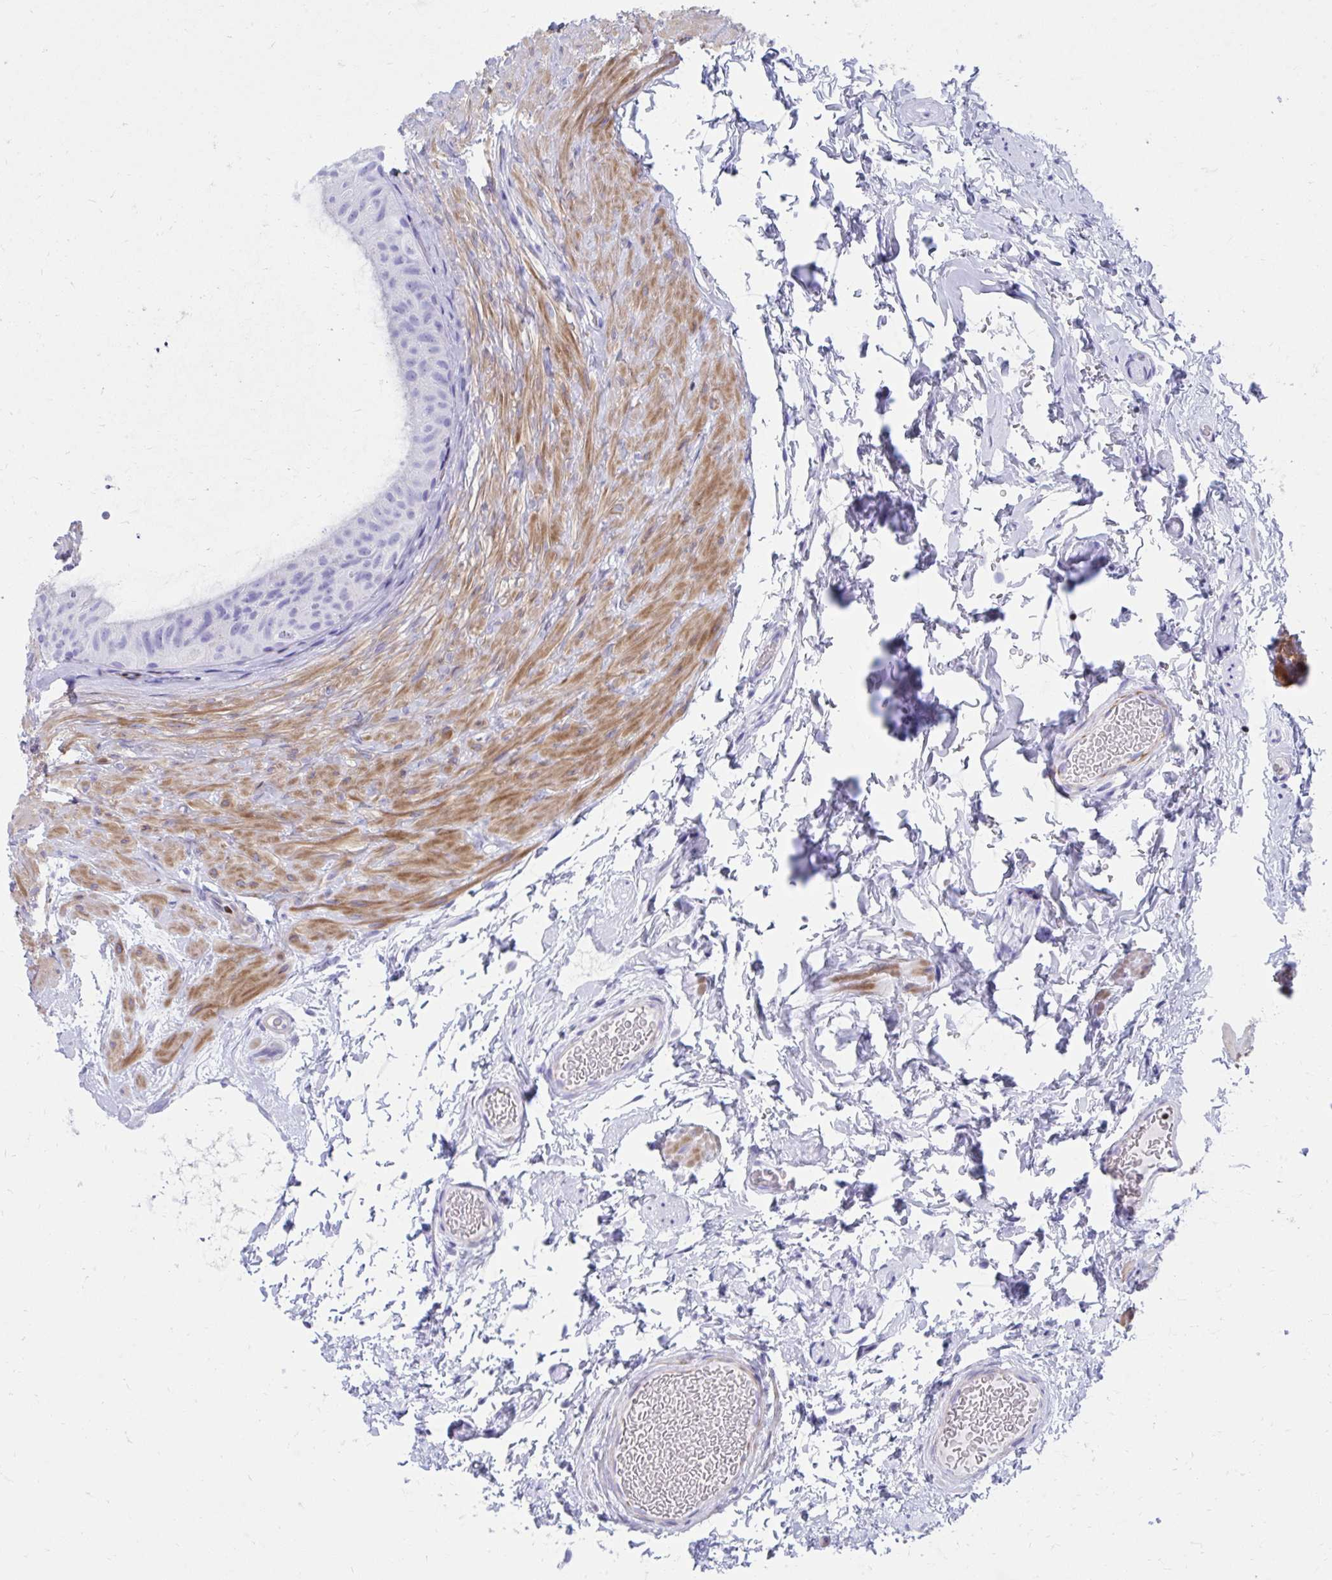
{"staining": {"intensity": "negative", "quantity": "none", "location": "none"}, "tissue": "epididymis", "cell_type": "Glandular cells", "image_type": "normal", "snomed": [{"axis": "morphology", "description": "Normal tissue, NOS"}, {"axis": "topography", "description": "Epididymis, spermatic cord, NOS"}, {"axis": "topography", "description": "Epididymis"}], "caption": "A high-resolution histopathology image shows immunohistochemistry staining of normal epididymis, which exhibits no significant staining in glandular cells.", "gene": "RUNX3", "patient": {"sex": "male", "age": 31}}